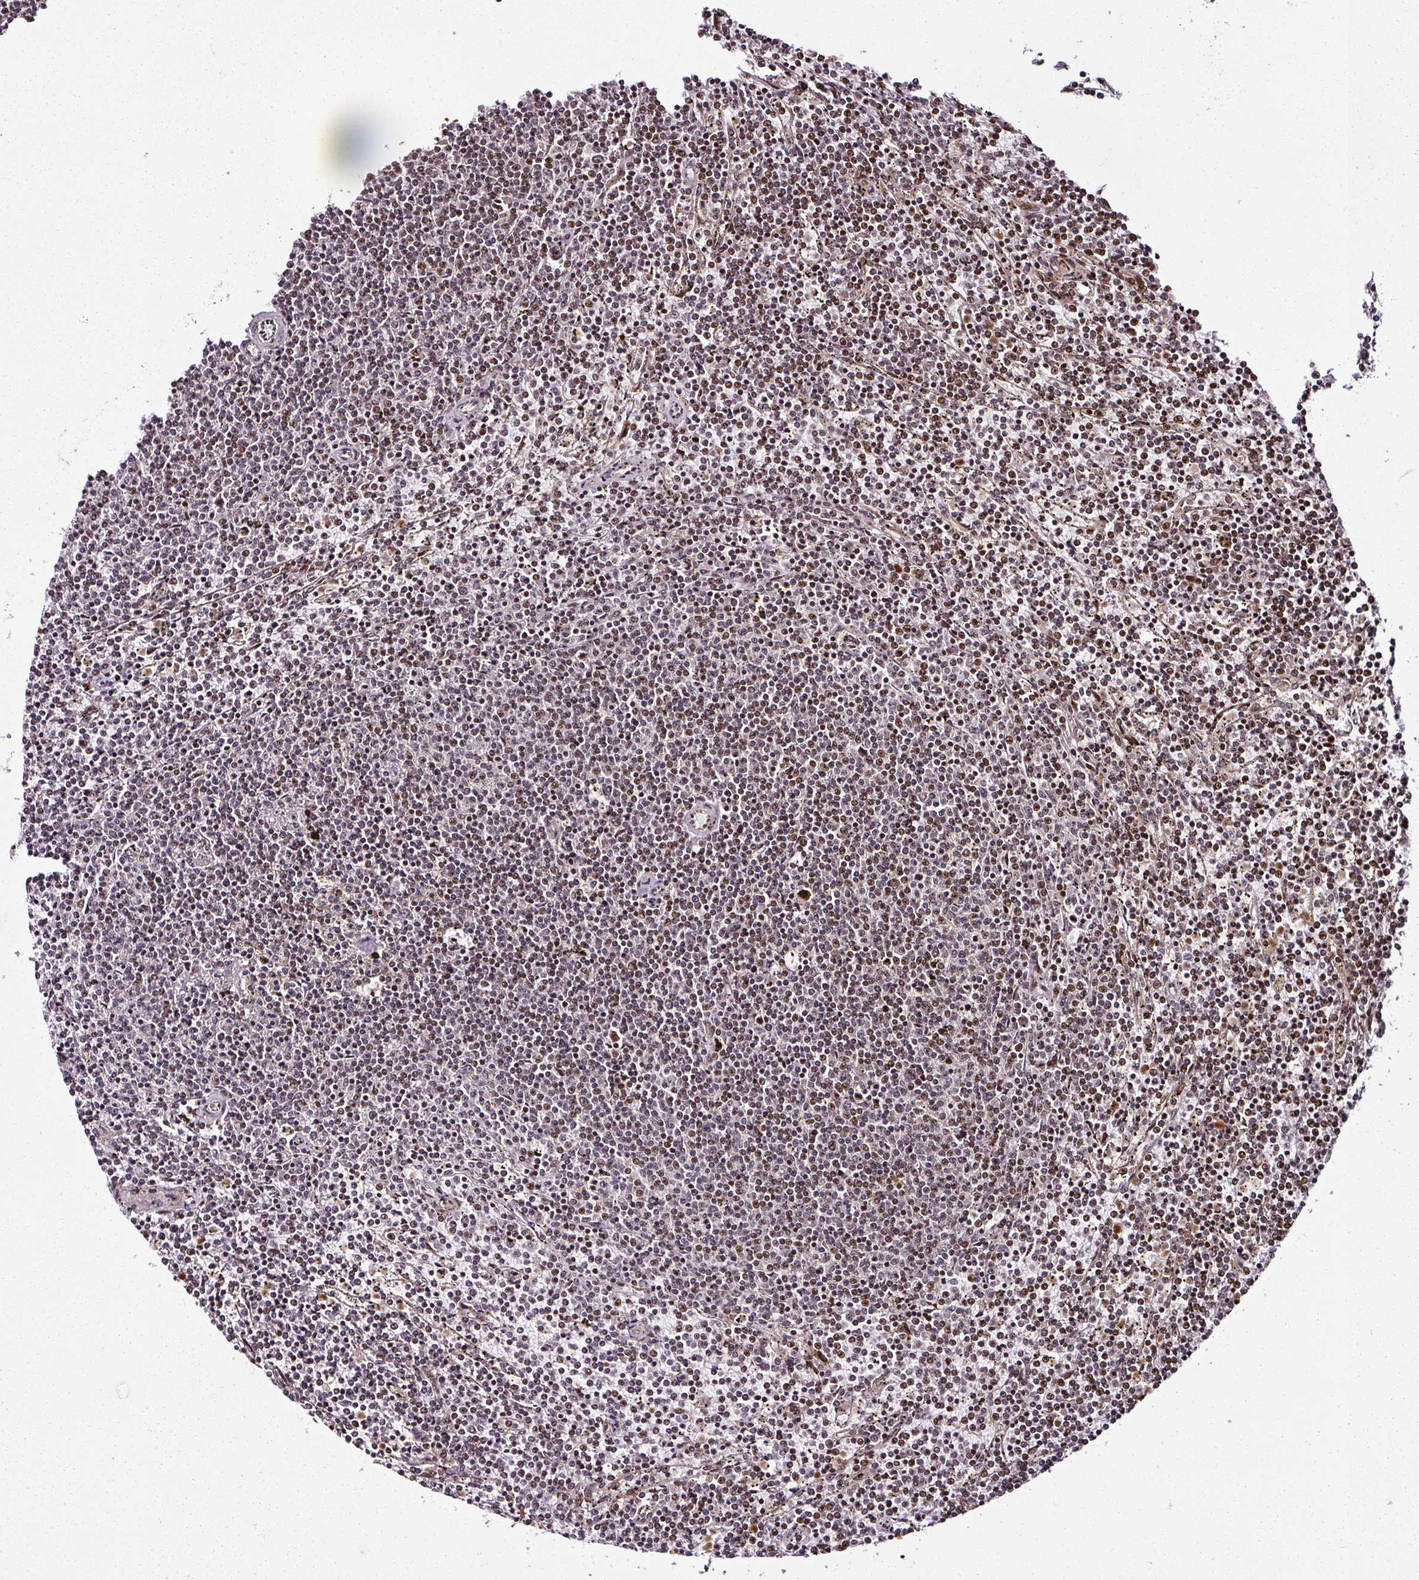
{"staining": {"intensity": "moderate", "quantity": ">75%", "location": "nuclear"}, "tissue": "lymphoma", "cell_type": "Tumor cells", "image_type": "cancer", "snomed": [{"axis": "morphology", "description": "Malignant lymphoma, non-Hodgkin's type, Low grade"}, {"axis": "topography", "description": "Spleen"}], "caption": "A high-resolution micrograph shows immunohistochemistry staining of malignant lymphoma, non-Hodgkin's type (low-grade), which exhibits moderate nuclear staining in about >75% of tumor cells.", "gene": "COPRS", "patient": {"sex": "female", "age": 50}}